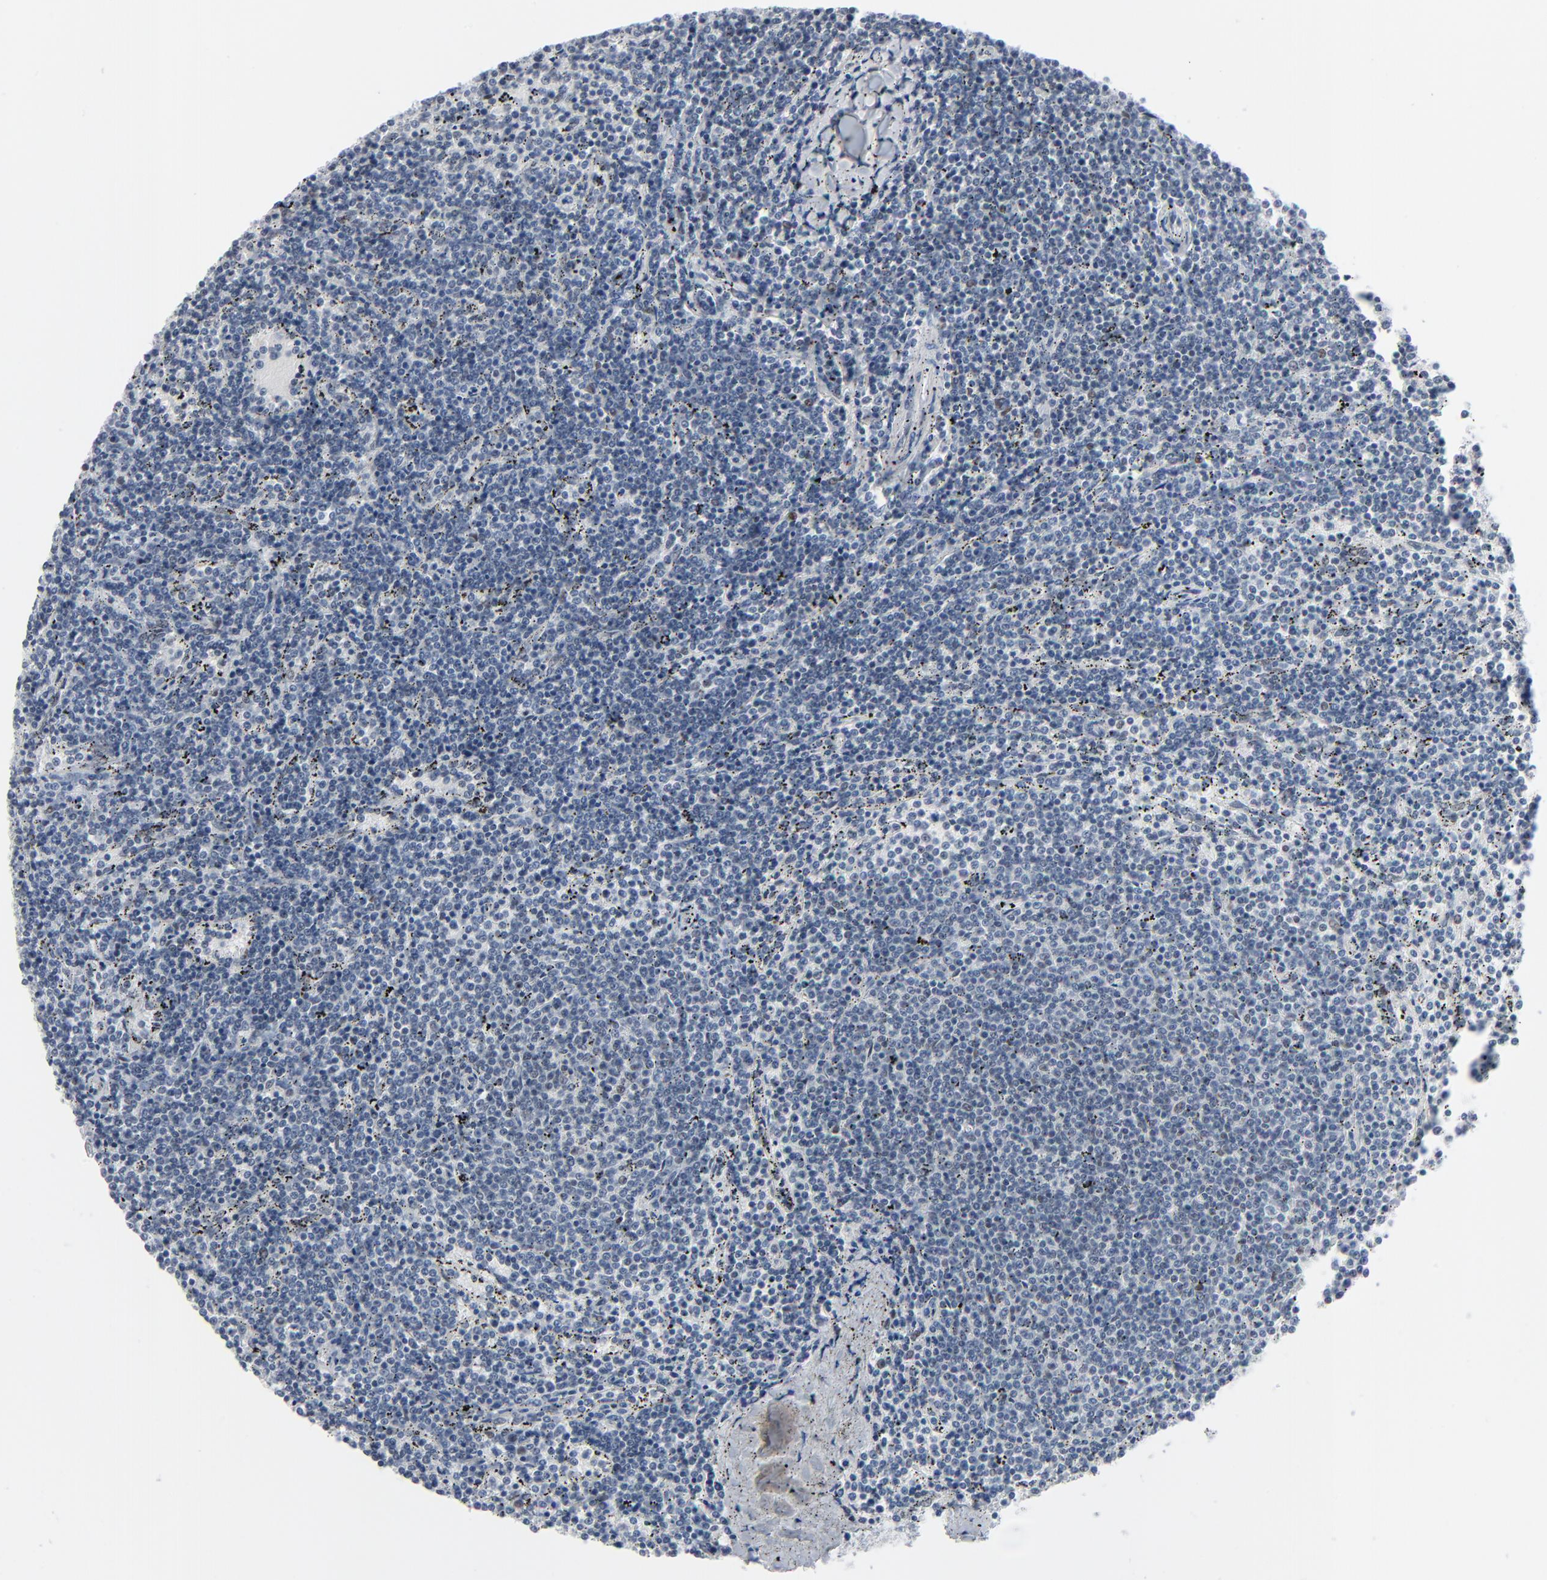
{"staining": {"intensity": "negative", "quantity": "none", "location": "none"}, "tissue": "lymphoma", "cell_type": "Tumor cells", "image_type": "cancer", "snomed": [{"axis": "morphology", "description": "Malignant lymphoma, non-Hodgkin's type, Low grade"}, {"axis": "topography", "description": "Spleen"}], "caption": "Immunohistochemical staining of malignant lymphoma, non-Hodgkin's type (low-grade) displays no significant expression in tumor cells. (DAB (3,3'-diaminobenzidine) IHC visualized using brightfield microscopy, high magnification).", "gene": "SIRT1", "patient": {"sex": "female", "age": 50}}